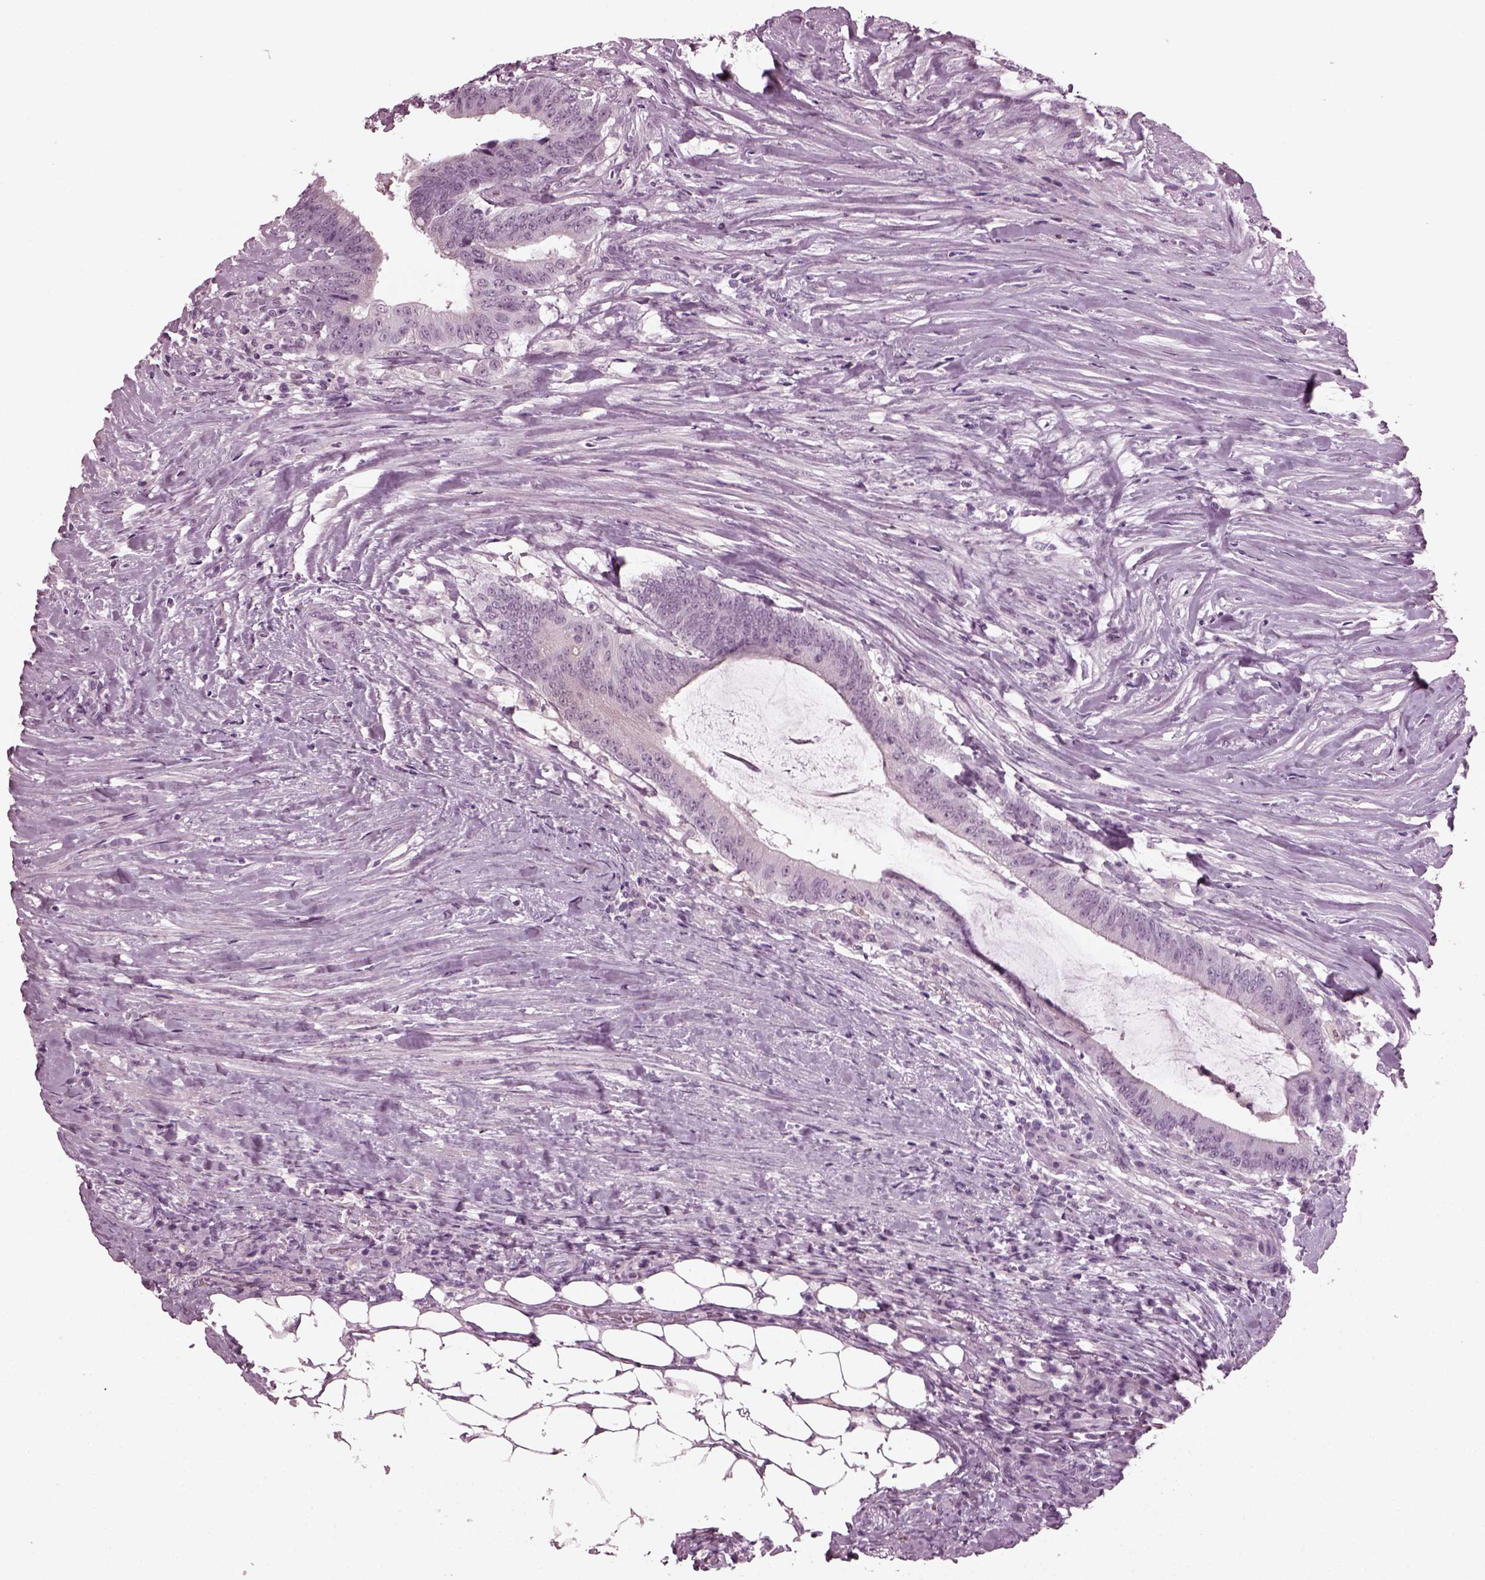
{"staining": {"intensity": "negative", "quantity": "none", "location": "none"}, "tissue": "colorectal cancer", "cell_type": "Tumor cells", "image_type": "cancer", "snomed": [{"axis": "morphology", "description": "Adenocarcinoma, NOS"}, {"axis": "topography", "description": "Colon"}], "caption": "Tumor cells are negative for protein expression in human colorectal cancer.", "gene": "SLC6A17", "patient": {"sex": "female", "age": 43}}